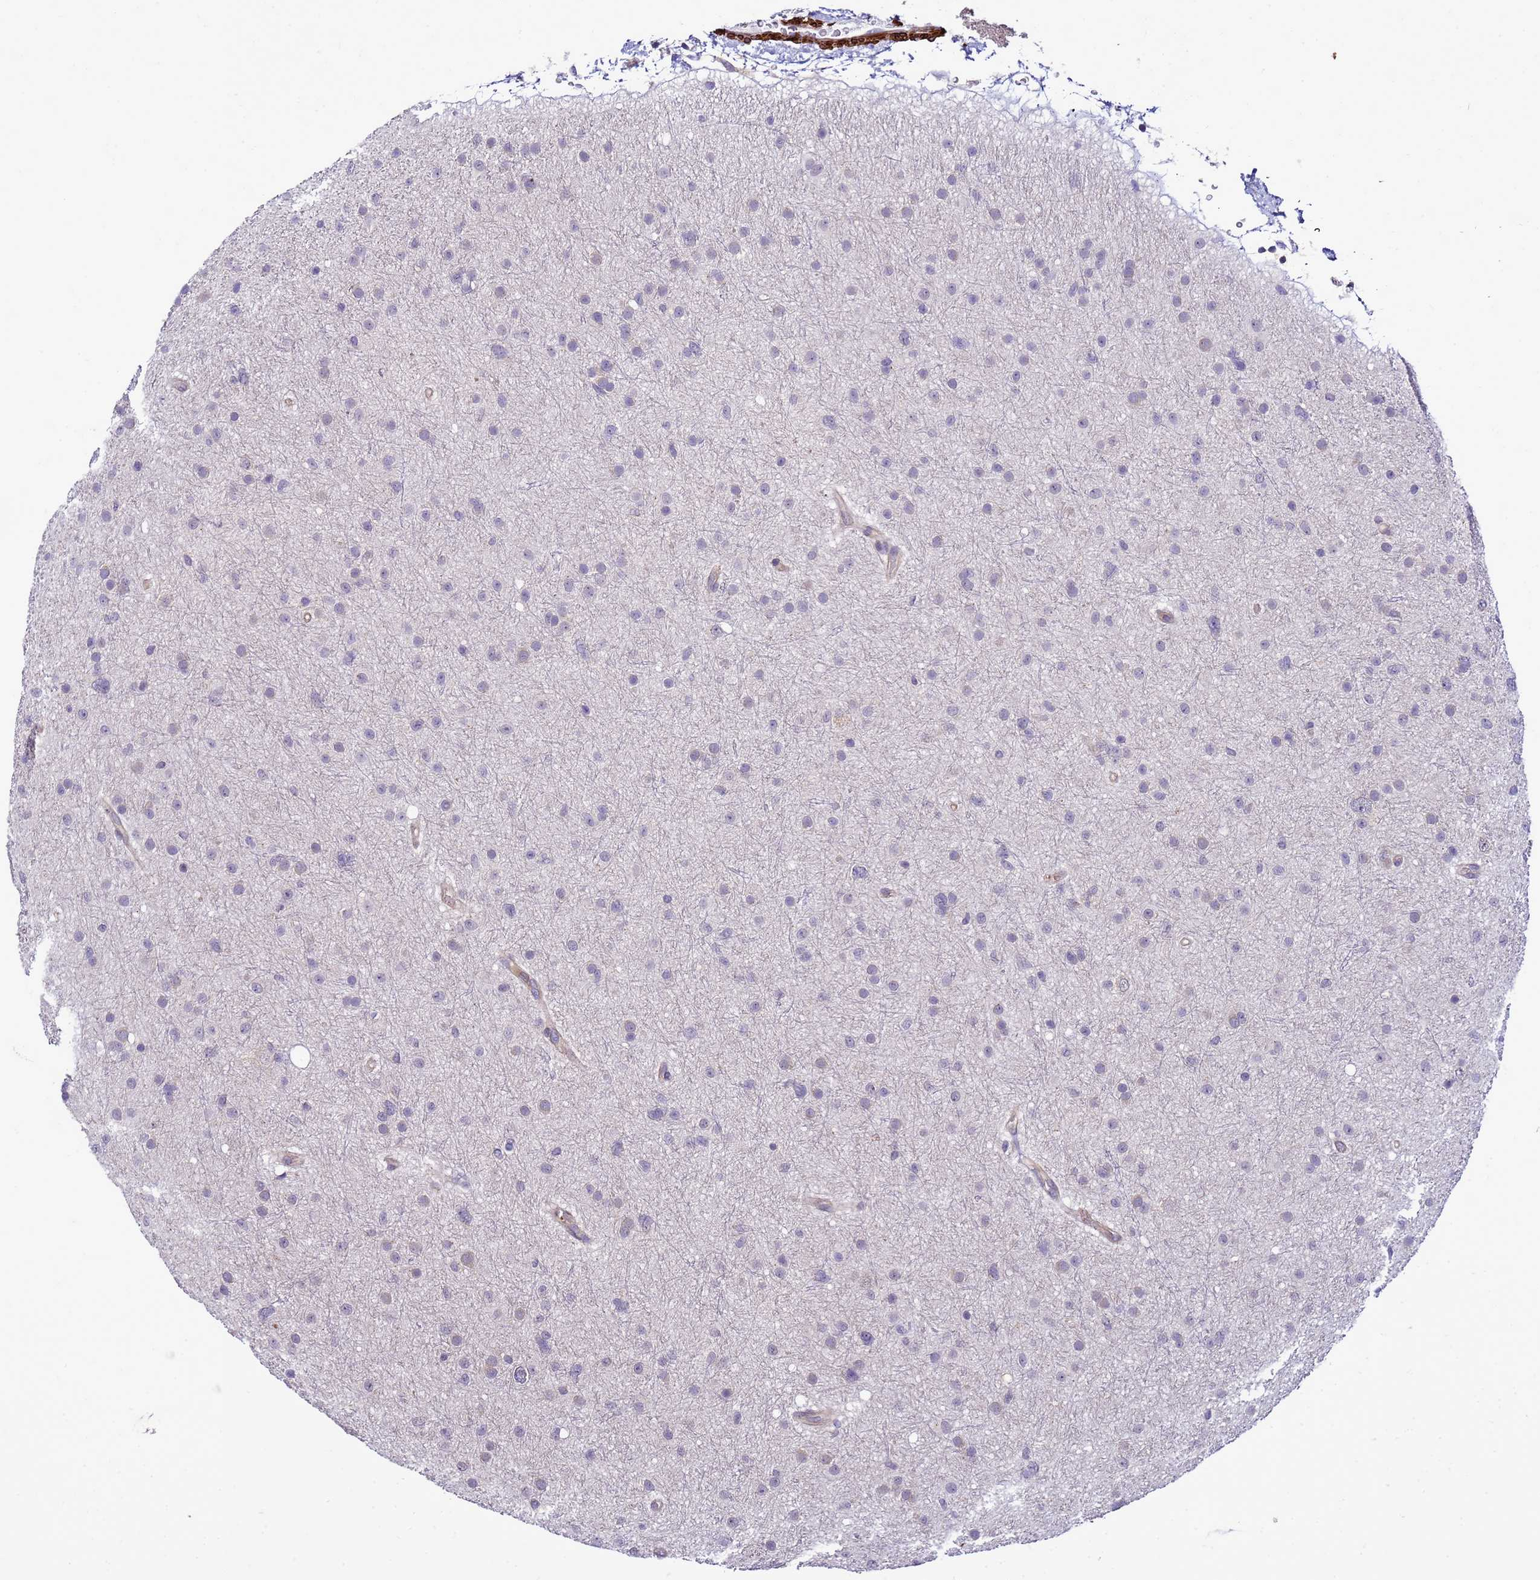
{"staining": {"intensity": "negative", "quantity": "none", "location": "none"}, "tissue": "glioma", "cell_type": "Tumor cells", "image_type": "cancer", "snomed": [{"axis": "morphology", "description": "Glioma, malignant, Low grade"}, {"axis": "topography", "description": "Cerebral cortex"}], "caption": "Immunohistochemistry micrograph of neoplastic tissue: human malignant glioma (low-grade) stained with DAB displays no significant protein staining in tumor cells.", "gene": "GEN1", "patient": {"sex": "female", "age": 39}}